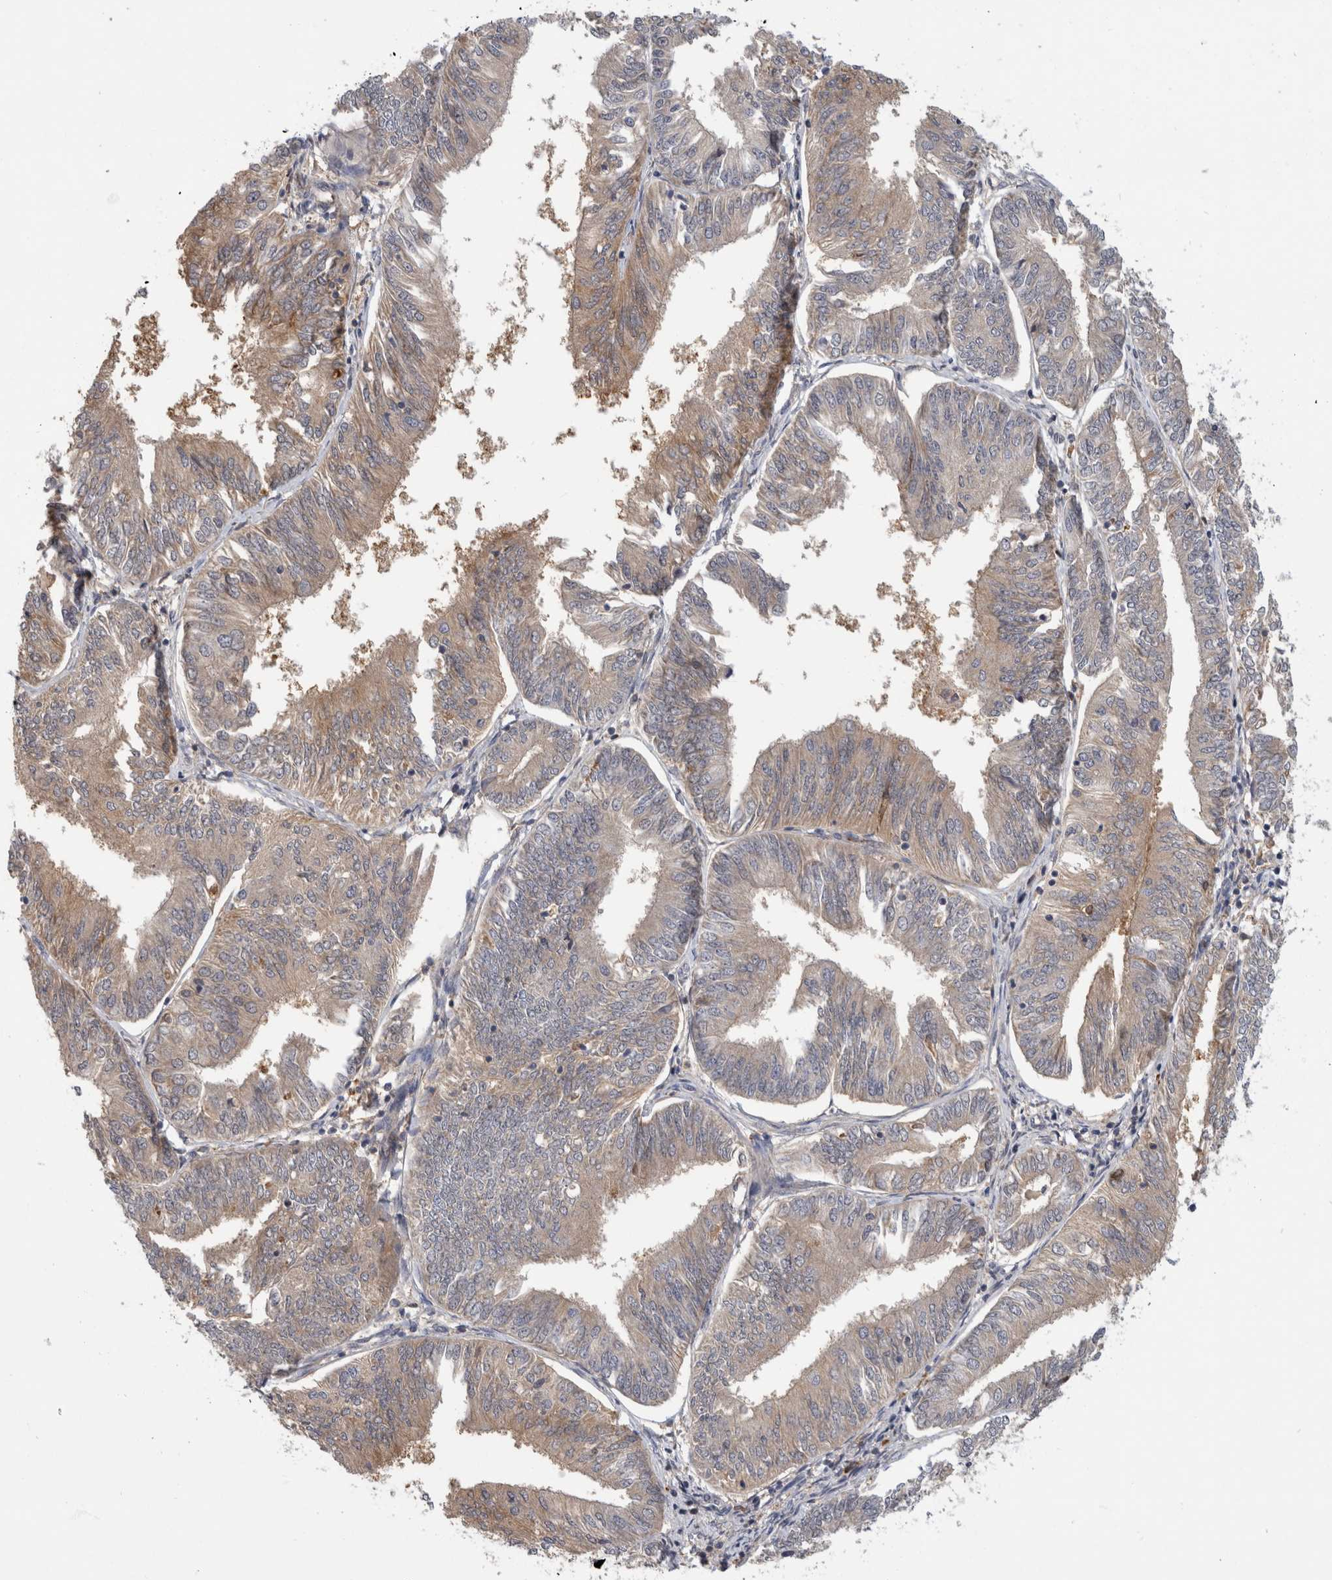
{"staining": {"intensity": "weak", "quantity": "25%-75%", "location": "cytoplasmic/membranous"}, "tissue": "endometrial cancer", "cell_type": "Tumor cells", "image_type": "cancer", "snomed": [{"axis": "morphology", "description": "Adenocarcinoma, NOS"}, {"axis": "topography", "description": "Endometrium"}], "caption": "An immunohistochemistry micrograph of neoplastic tissue is shown. Protein staining in brown highlights weak cytoplasmic/membranous positivity in endometrial adenocarcinoma within tumor cells.", "gene": "PGM1", "patient": {"sex": "female", "age": 58}}